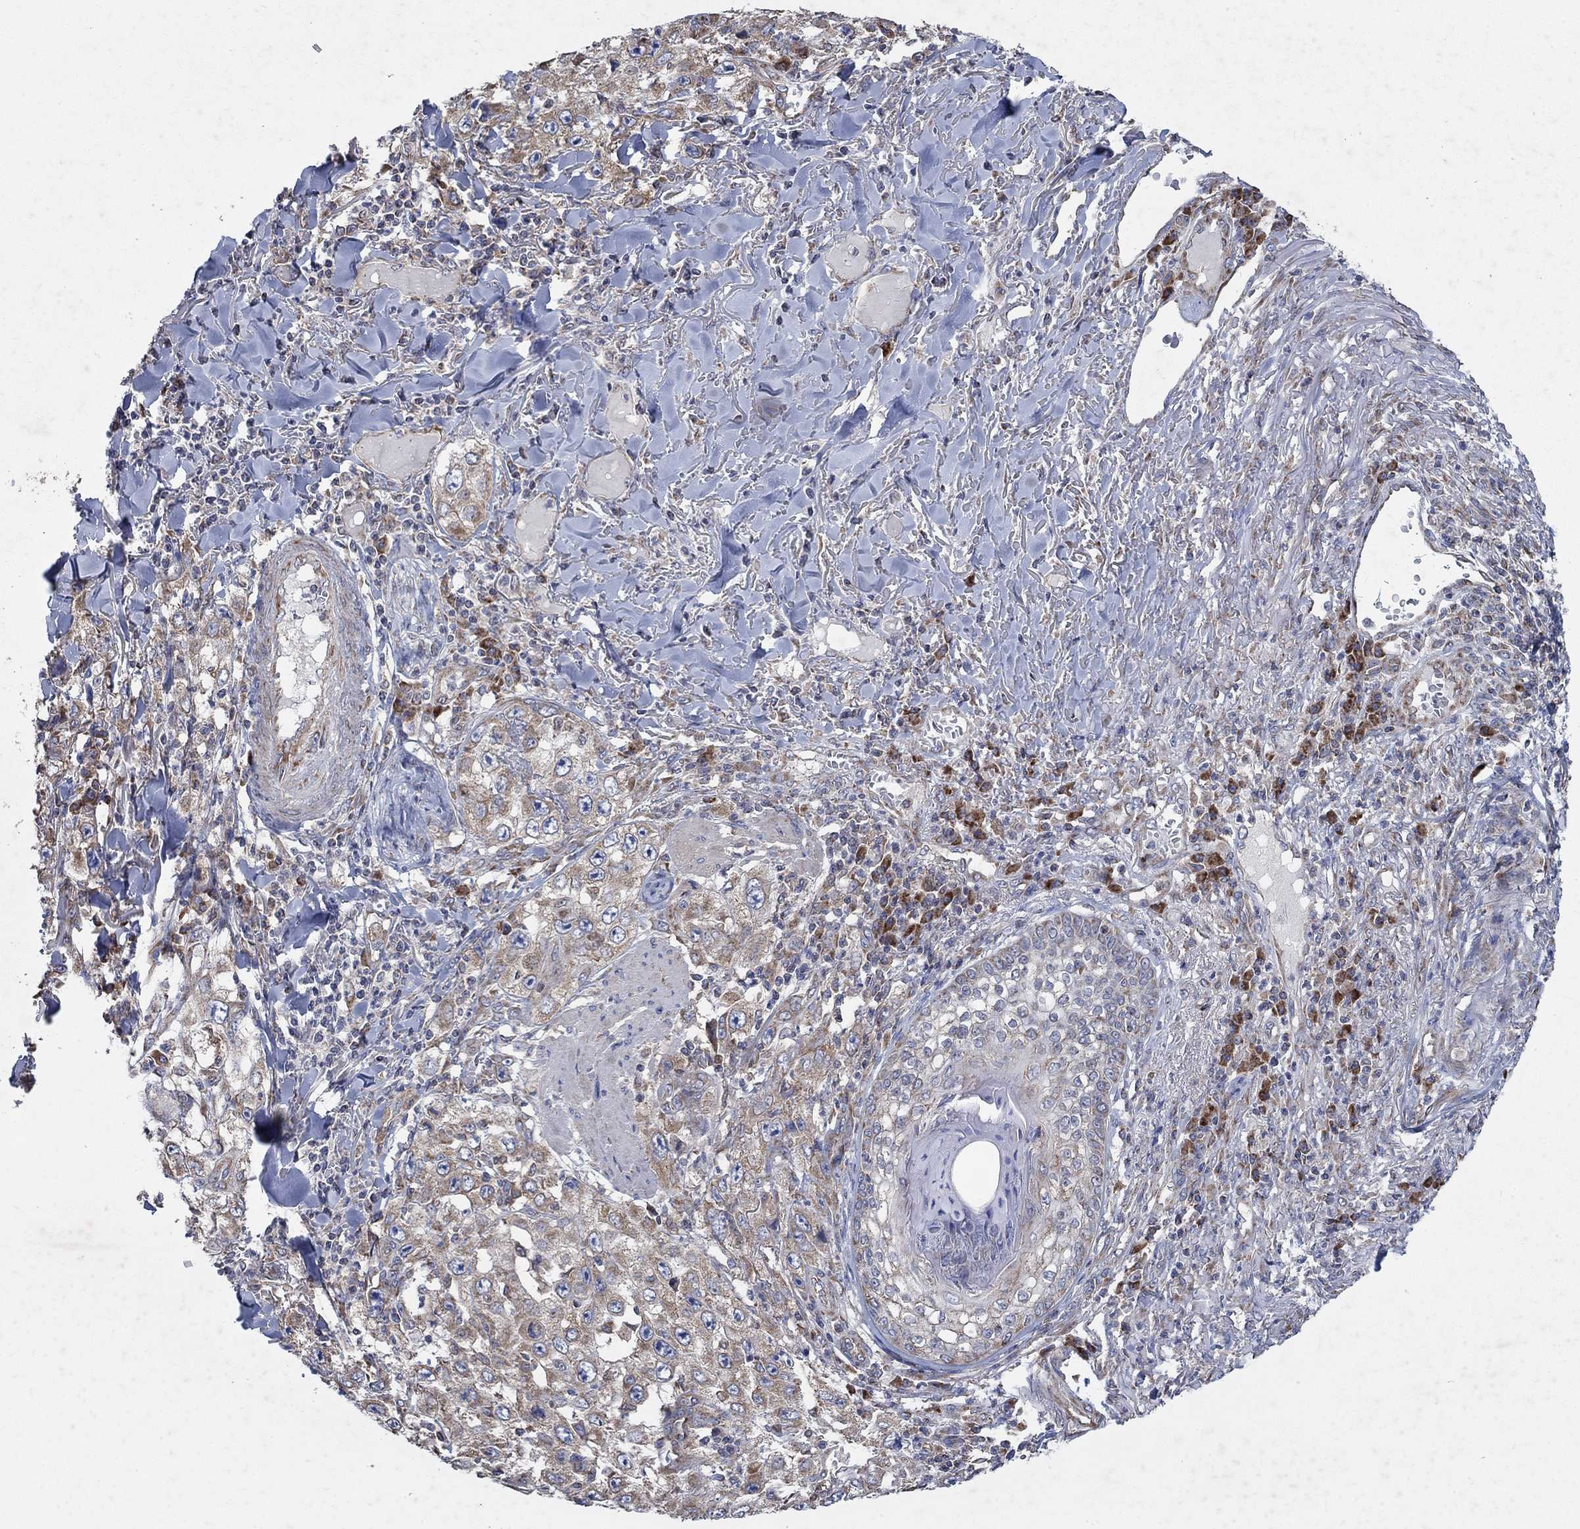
{"staining": {"intensity": "weak", "quantity": "25%-75%", "location": "cytoplasmic/membranous"}, "tissue": "skin cancer", "cell_type": "Tumor cells", "image_type": "cancer", "snomed": [{"axis": "morphology", "description": "Squamous cell carcinoma, NOS"}, {"axis": "topography", "description": "Skin"}], "caption": "A brown stain labels weak cytoplasmic/membranous expression of a protein in skin cancer (squamous cell carcinoma) tumor cells. The staining was performed using DAB, with brown indicating positive protein expression. Nuclei are stained blue with hematoxylin.", "gene": "NCEH1", "patient": {"sex": "male", "age": 82}}